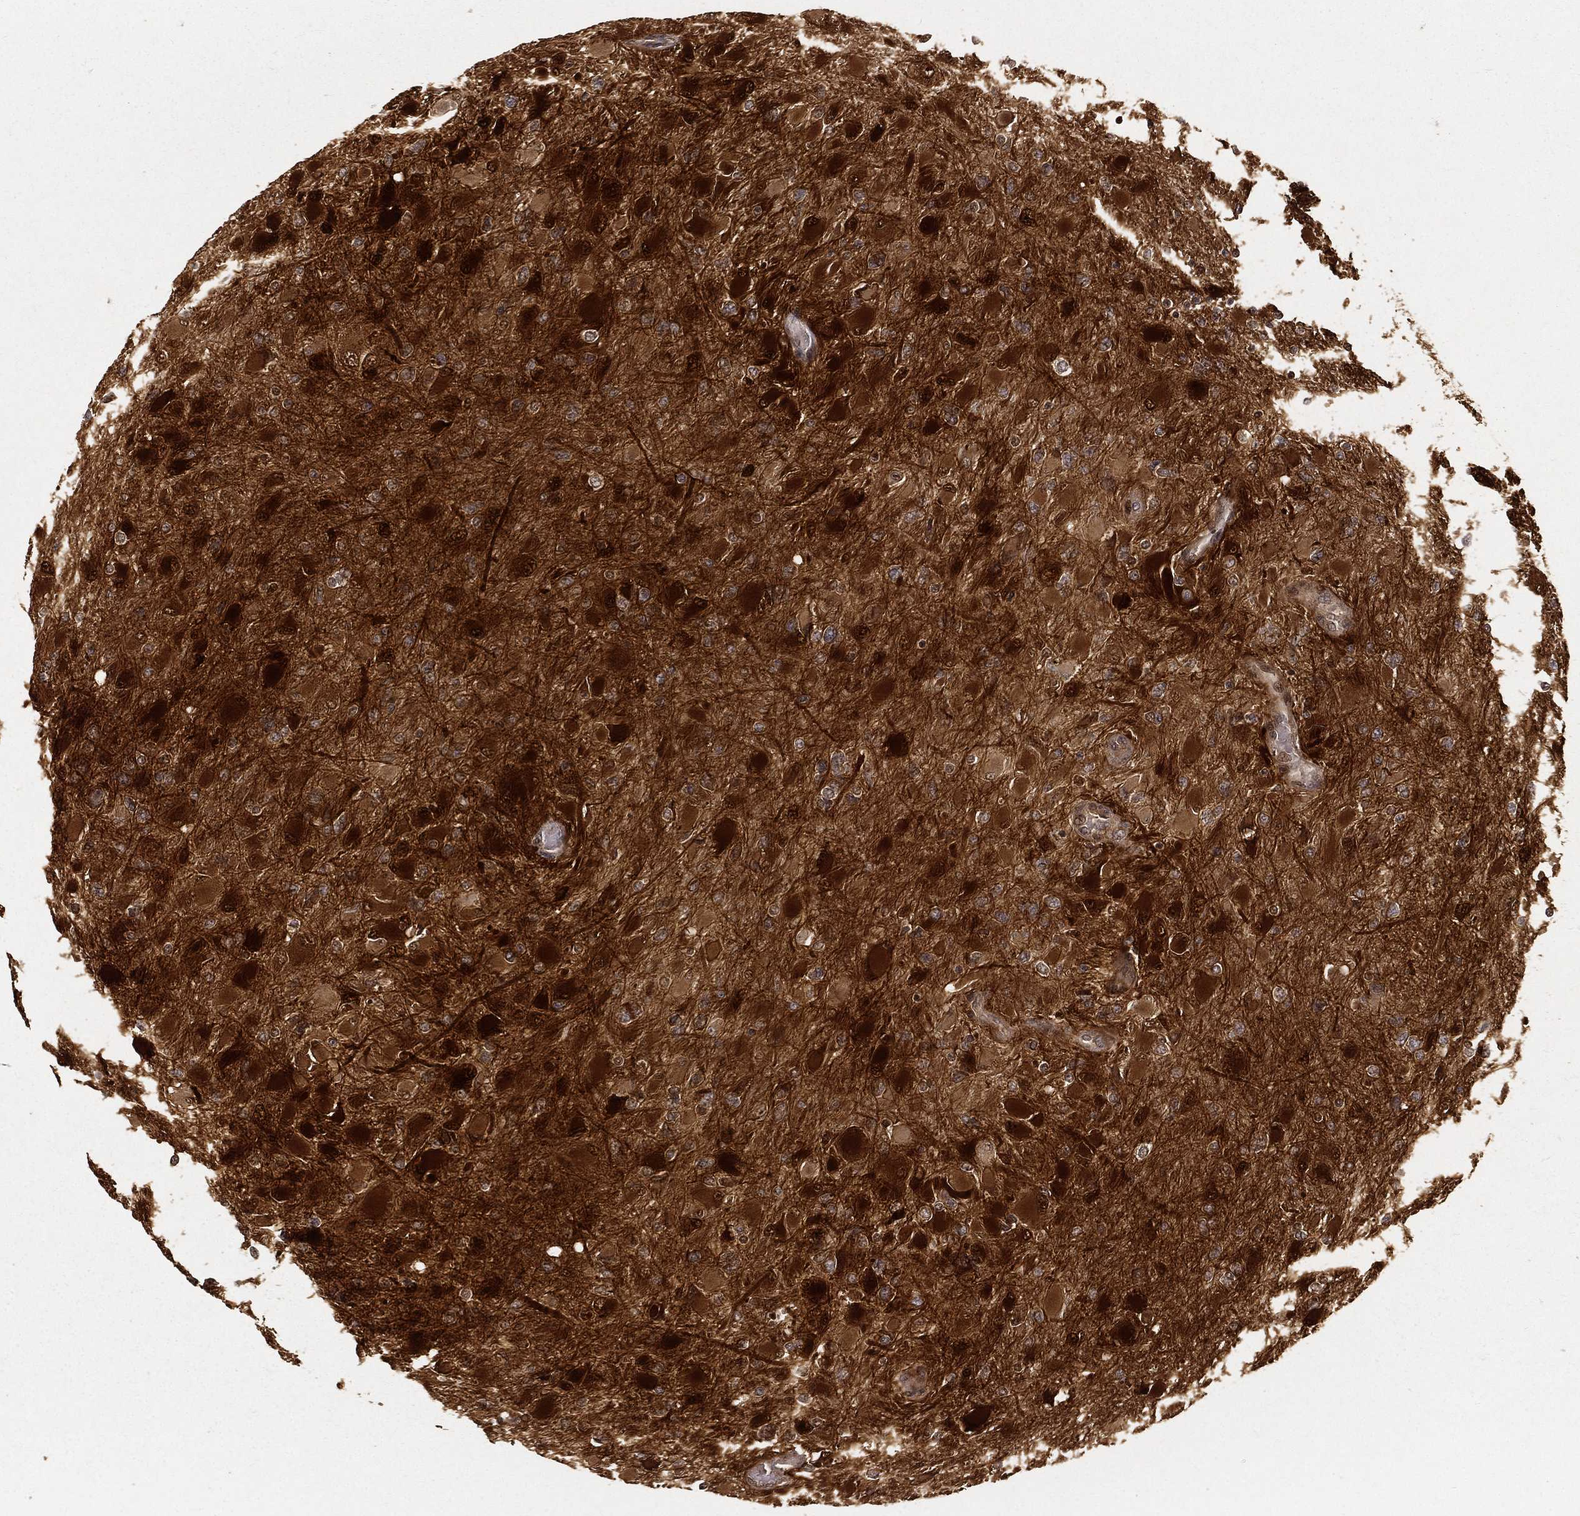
{"staining": {"intensity": "strong", "quantity": ">75%", "location": "cytoplasmic/membranous,nuclear"}, "tissue": "glioma", "cell_type": "Tumor cells", "image_type": "cancer", "snomed": [{"axis": "morphology", "description": "Glioma, malignant, High grade"}, {"axis": "topography", "description": "Cerebral cortex"}], "caption": "Tumor cells display high levels of strong cytoplasmic/membranous and nuclear positivity in approximately >75% of cells in glioma. The staining was performed using DAB (3,3'-diaminobenzidine) to visualize the protein expression in brown, while the nuclei were stained in blue with hematoxylin (Magnification: 20x).", "gene": "MAPK1", "patient": {"sex": "female", "age": 36}}